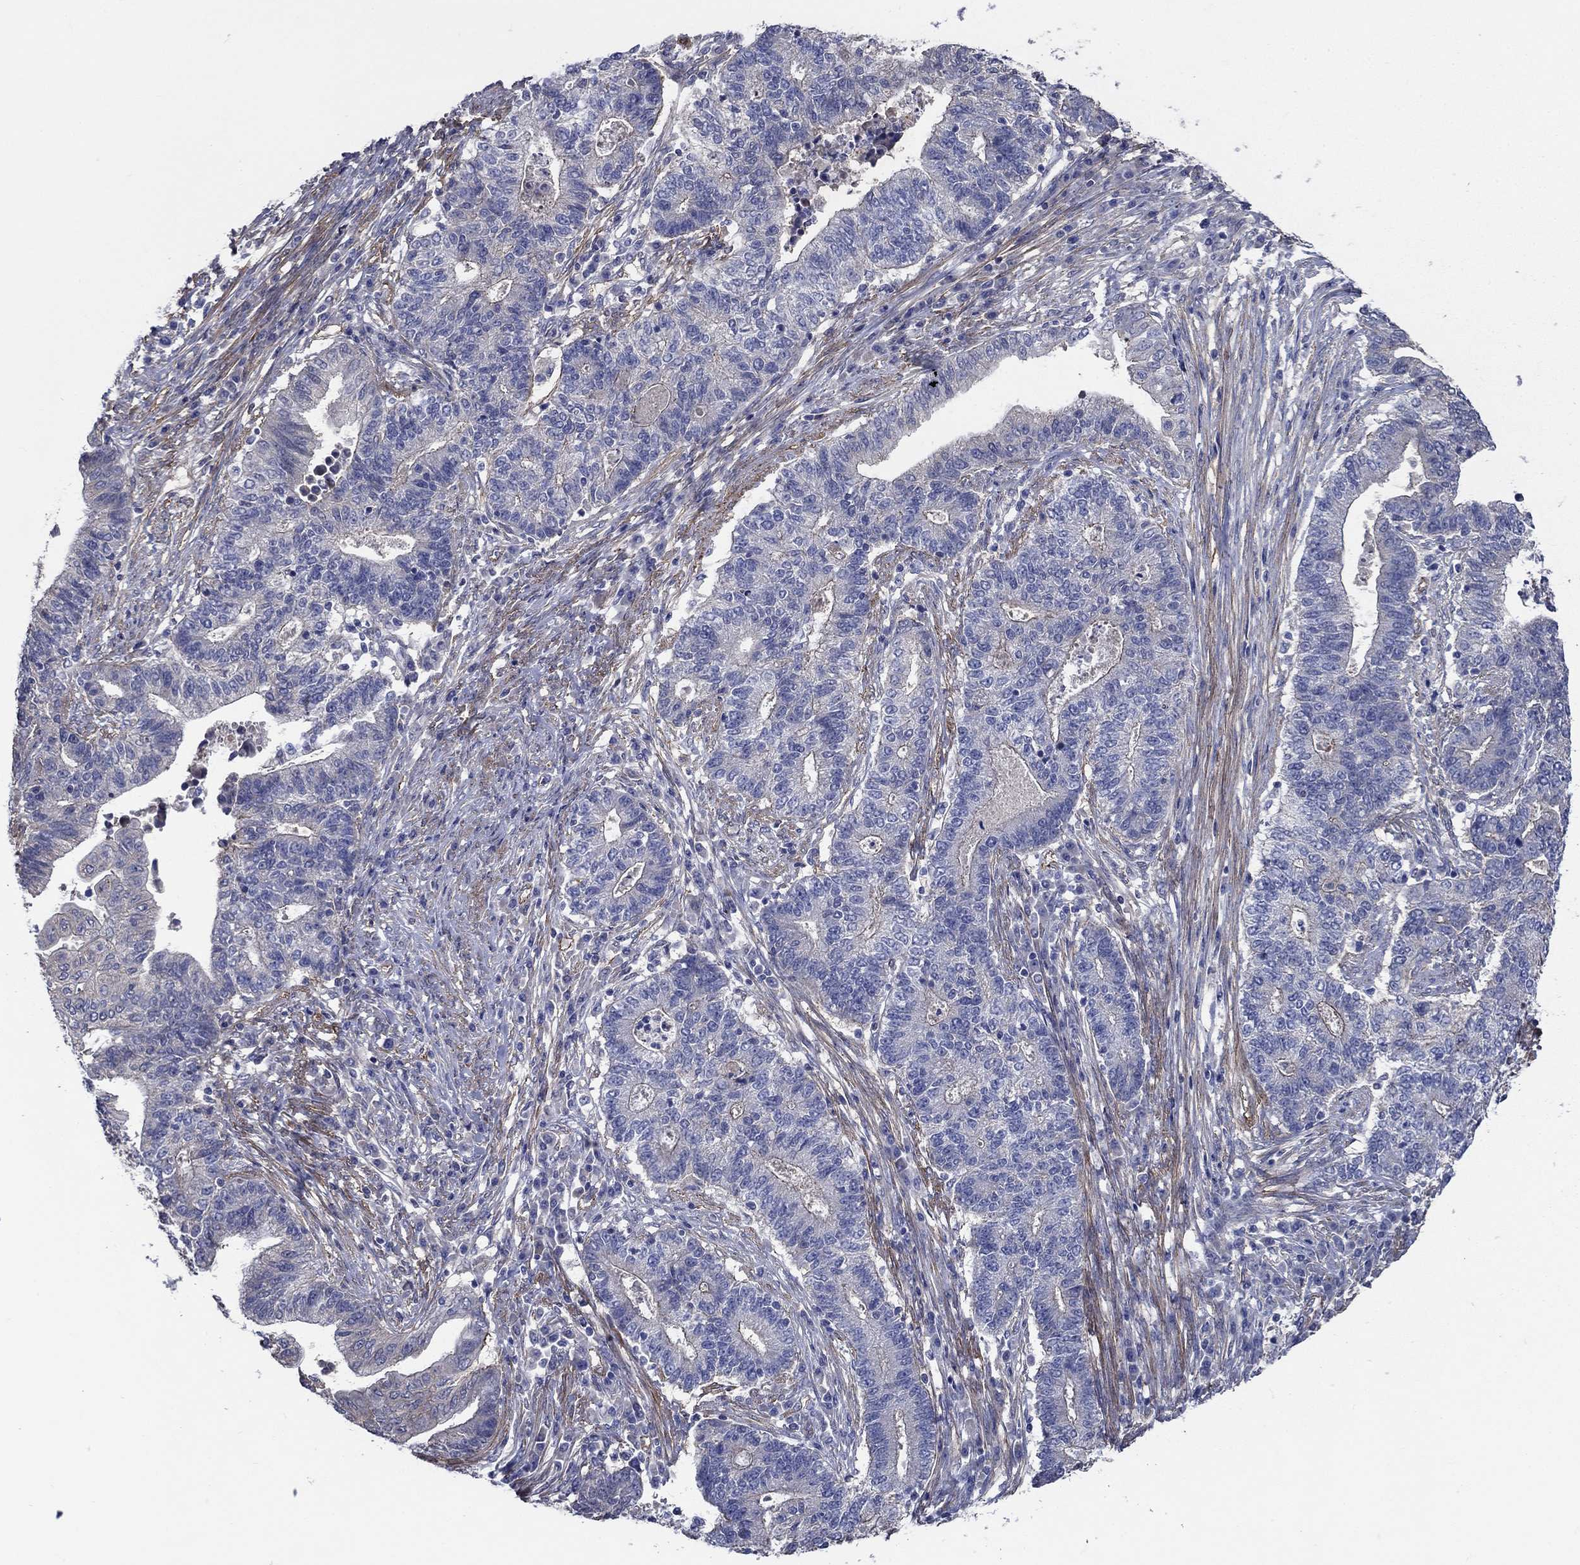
{"staining": {"intensity": "negative", "quantity": "none", "location": "none"}, "tissue": "endometrial cancer", "cell_type": "Tumor cells", "image_type": "cancer", "snomed": [{"axis": "morphology", "description": "Adenocarcinoma, NOS"}, {"axis": "topography", "description": "Uterus"}, {"axis": "topography", "description": "Endometrium"}], "caption": "Tumor cells show no significant expression in adenocarcinoma (endometrial). (Brightfield microscopy of DAB immunohistochemistry at high magnification).", "gene": "FLNC", "patient": {"sex": "female", "age": 54}}